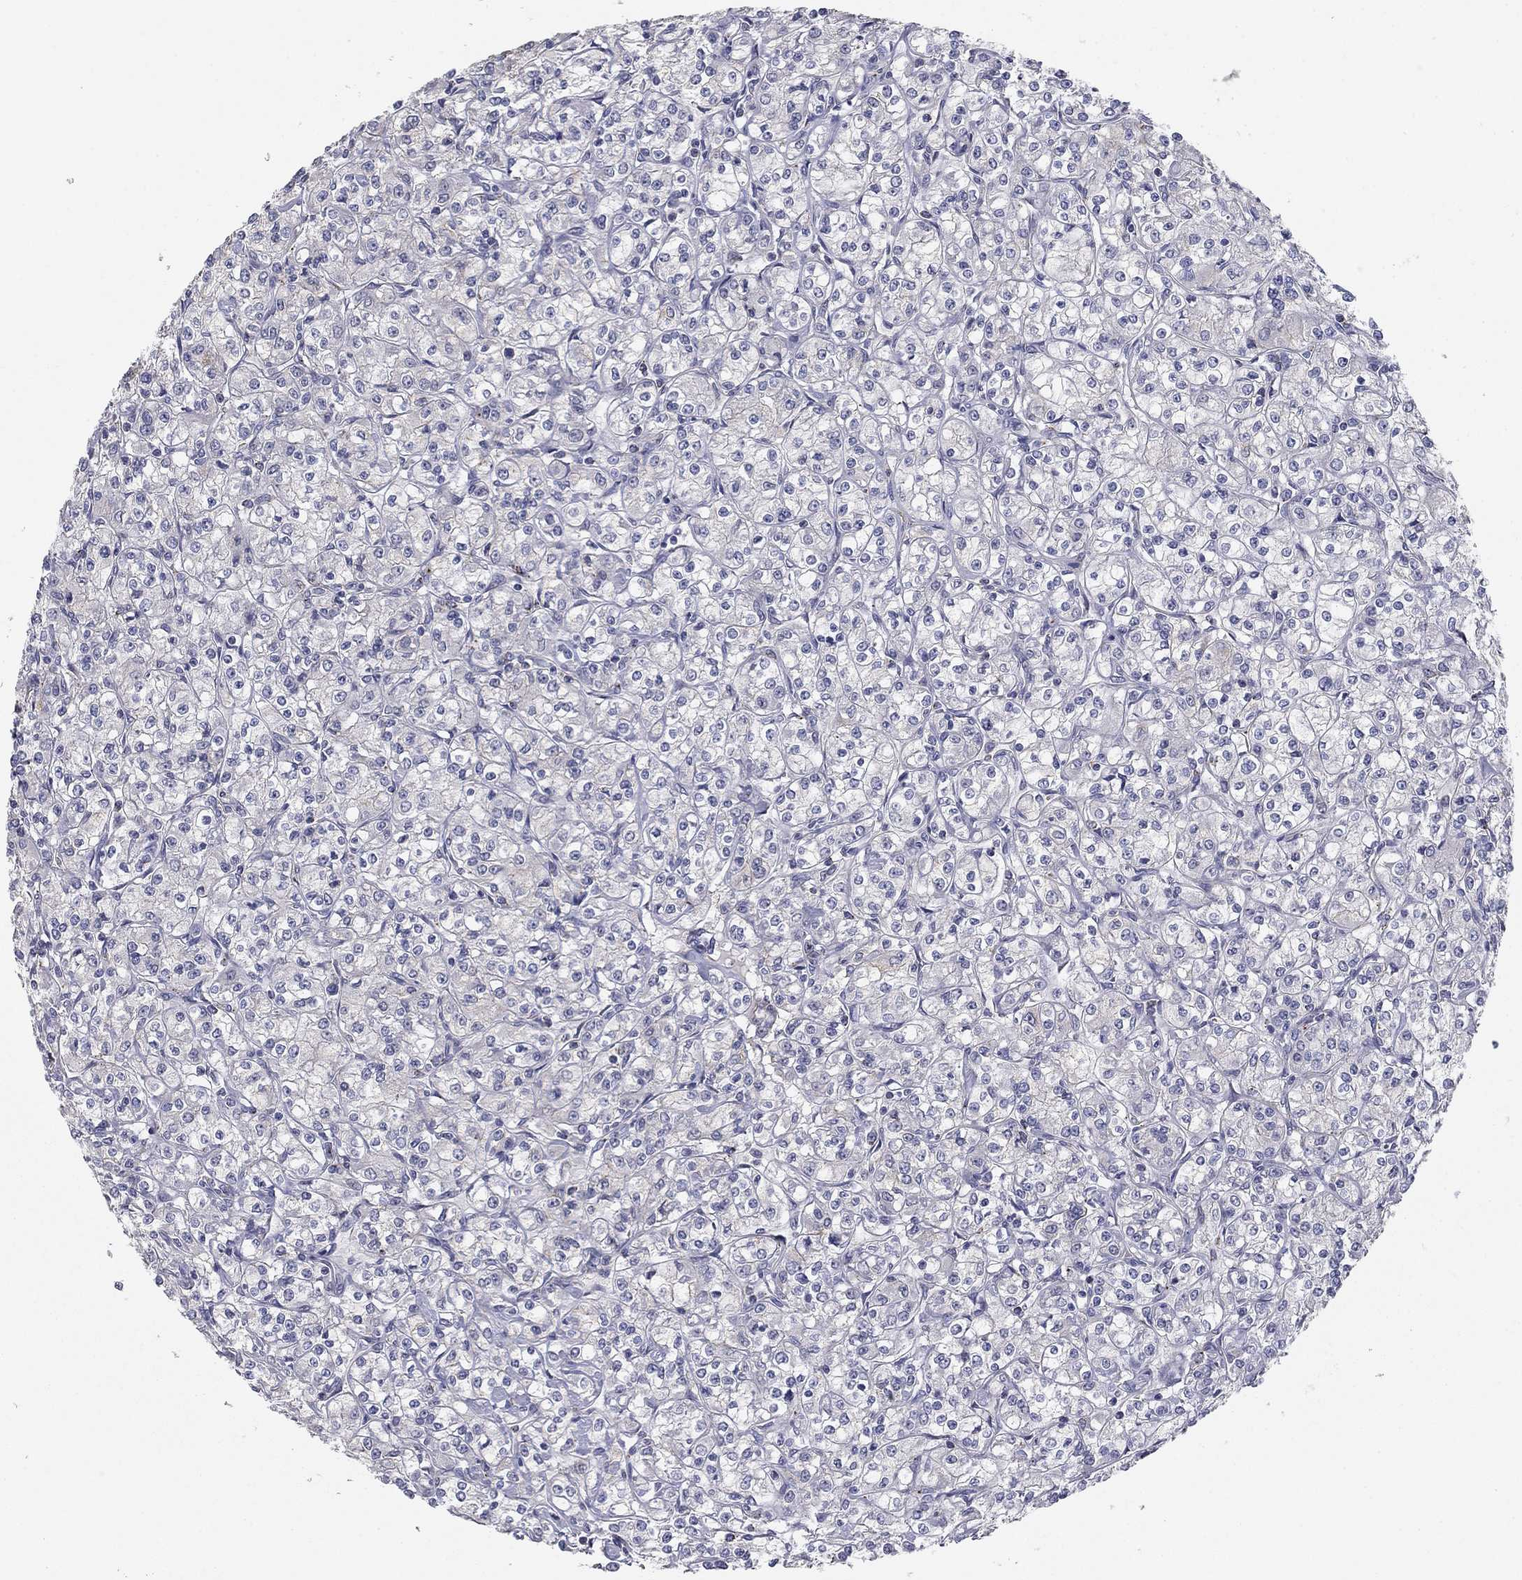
{"staining": {"intensity": "negative", "quantity": "none", "location": "none"}, "tissue": "renal cancer", "cell_type": "Tumor cells", "image_type": "cancer", "snomed": [{"axis": "morphology", "description": "Adenocarcinoma, NOS"}, {"axis": "topography", "description": "Kidney"}], "caption": "This is an IHC photomicrograph of renal cancer. There is no staining in tumor cells.", "gene": "SEPTIN3", "patient": {"sex": "male", "age": 77}}